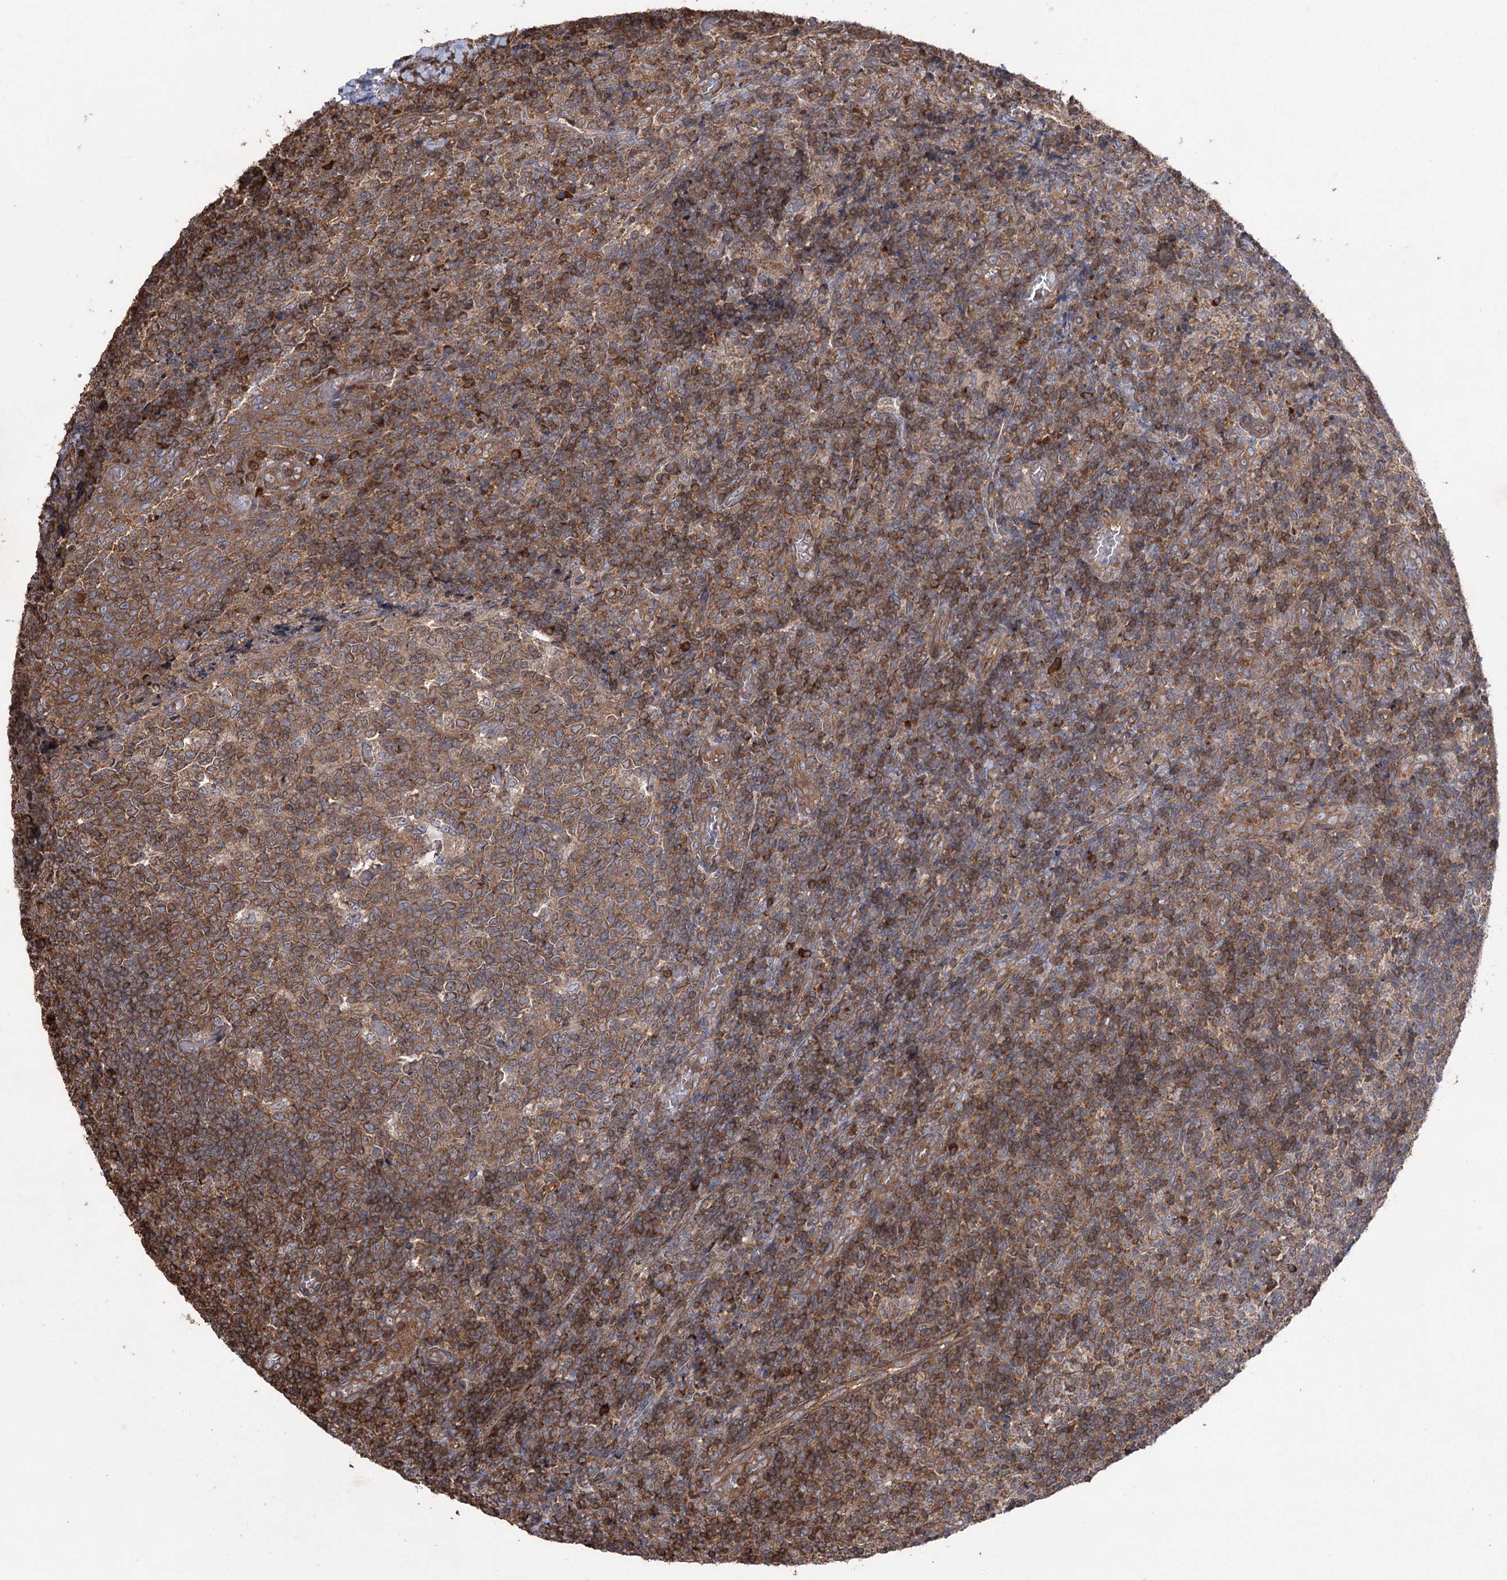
{"staining": {"intensity": "moderate", "quantity": ">75%", "location": "cytoplasmic/membranous"}, "tissue": "tonsil", "cell_type": "Germinal center cells", "image_type": "normal", "snomed": [{"axis": "morphology", "description": "Normal tissue, NOS"}, {"axis": "topography", "description": "Tonsil"}], "caption": "Immunohistochemistry of normal human tonsil demonstrates medium levels of moderate cytoplasmic/membranous expression in approximately >75% of germinal center cells. The protein is shown in brown color, while the nuclei are stained blue.", "gene": "LARS2", "patient": {"sex": "female", "age": 19}}